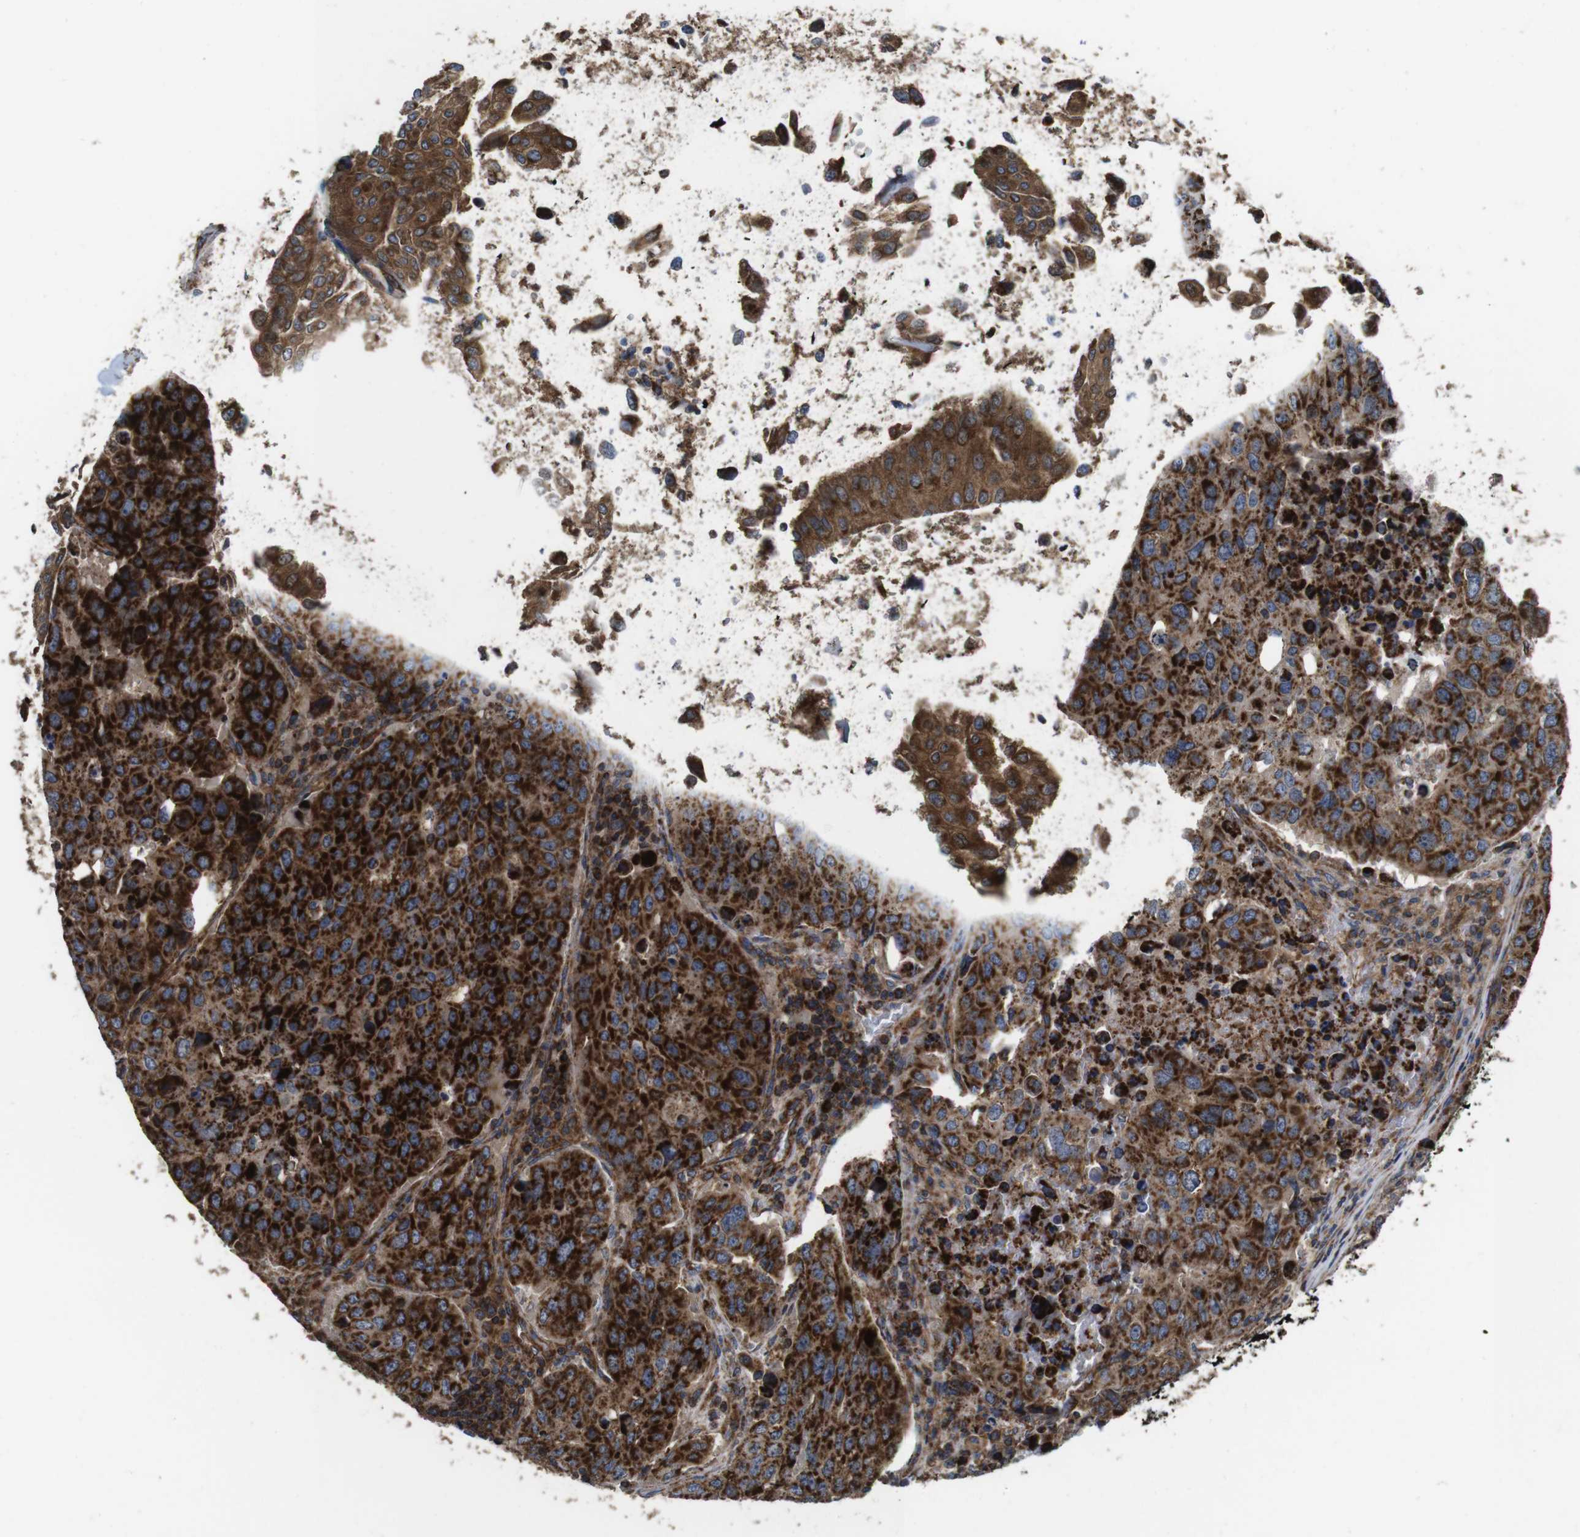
{"staining": {"intensity": "strong", "quantity": ">75%", "location": "cytoplasmic/membranous"}, "tissue": "urothelial cancer", "cell_type": "Tumor cells", "image_type": "cancer", "snomed": [{"axis": "morphology", "description": "Urothelial carcinoma, High grade"}, {"axis": "topography", "description": "Lymph node"}, {"axis": "topography", "description": "Urinary bladder"}], "caption": "Protein staining of urothelial carcinoma (high-grade) tissue displays strong cytoplasmic/membranous positivity in about >75% of tumor cells. Ihc stains the protein in brown and the nuclei are stained blue.", "gene": "HK1", "patient": {"sex": "male", "age": 51}}